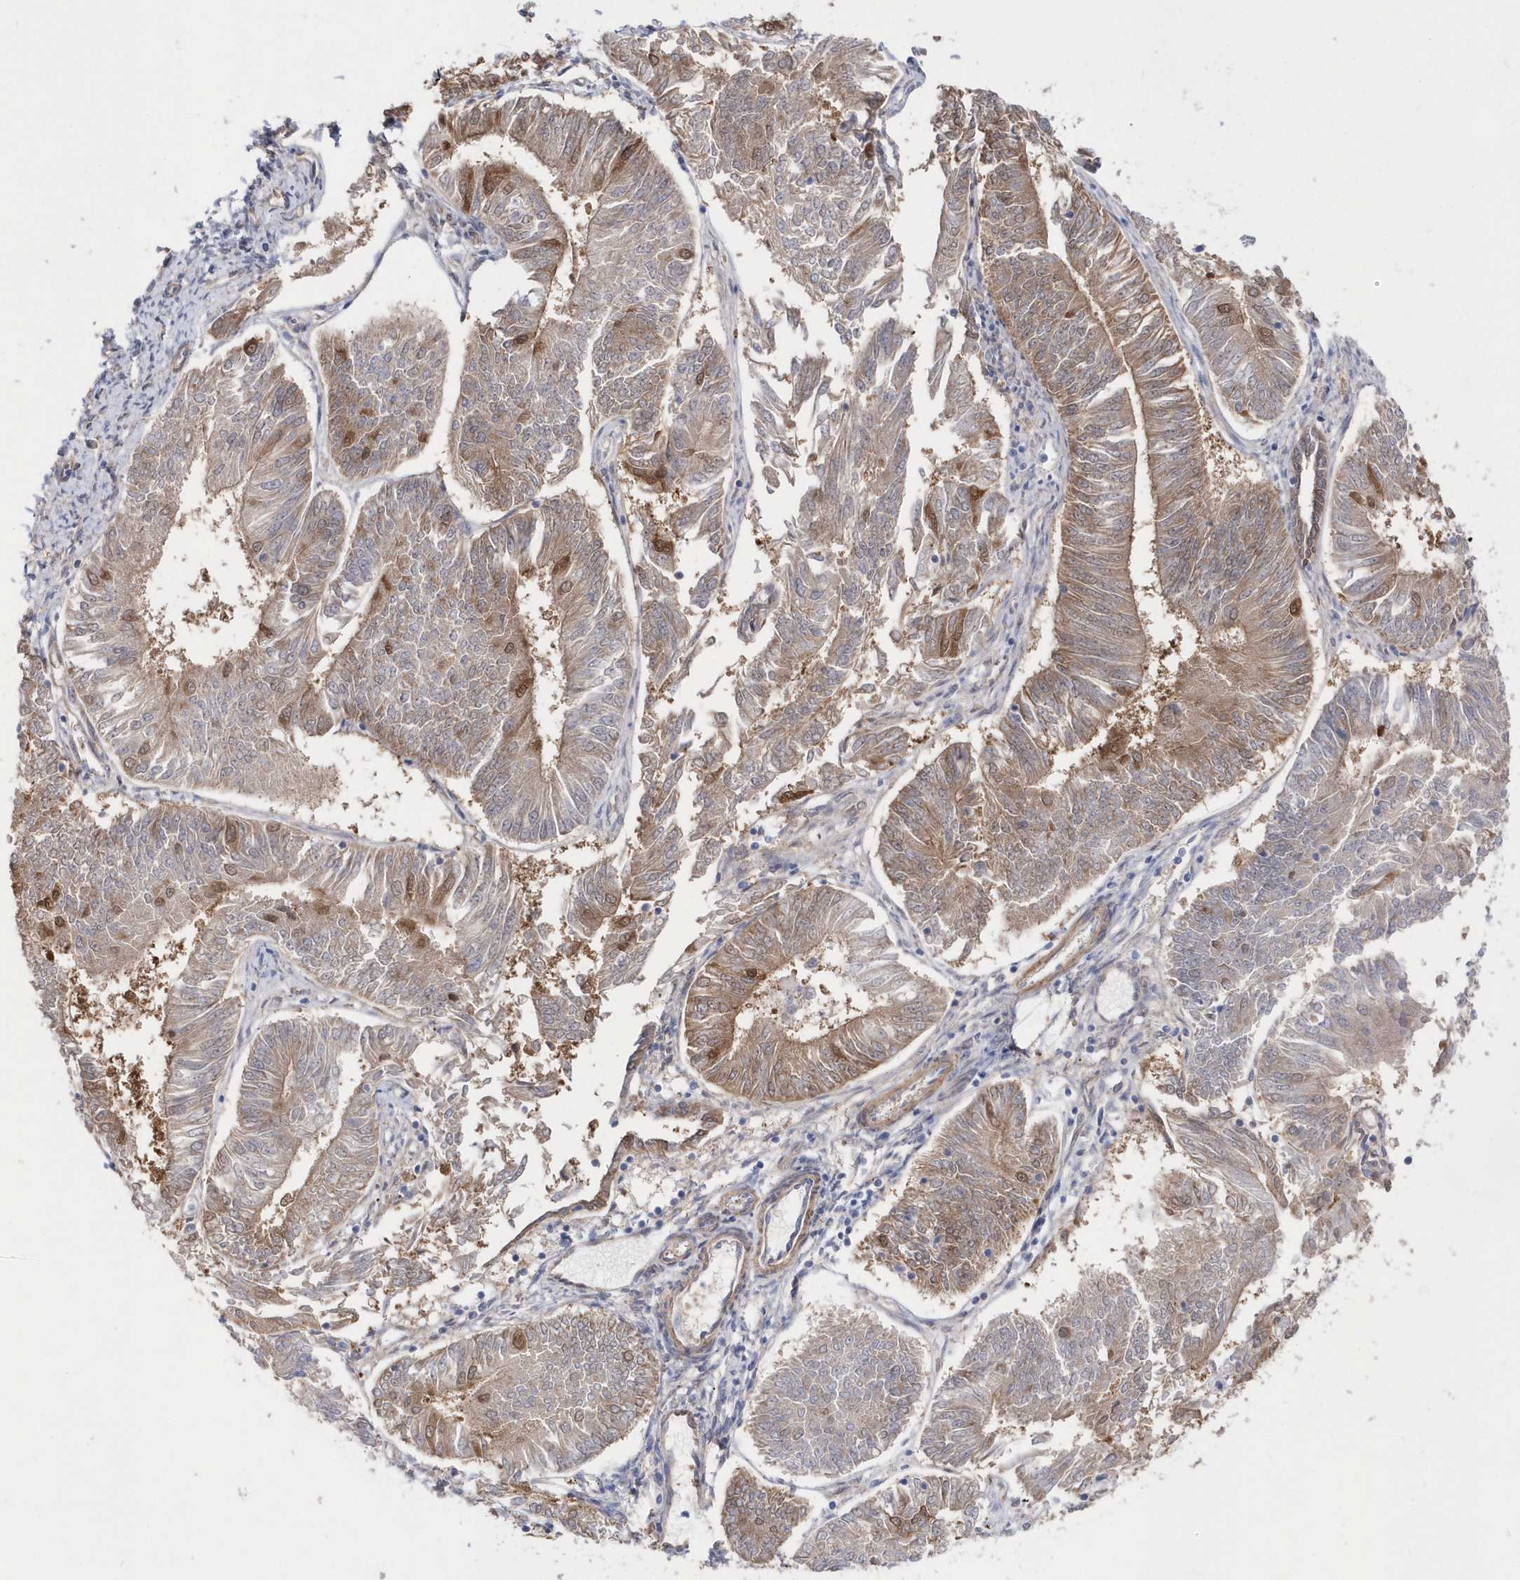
{"staining": {"intensity": "moderate", "quantity": "25%-75%", "location": "cytoplasmic/membranous"}, "tissue": "endometrial cancer", "cell_type": "Tumor cells", "image_type": "cancer", "snomed": [{"axis": "morphology", "description": "Adenocarcinoma, NOS"}, {"axis": "topography", "description": "Endometrium"}], "caption": "This micrograph displays immunohistochemistry staining of endometrial cancer, with medium moderate cytoplasmic/membranous expression in about 25%-75% of tumor cells.", "gene": "BDH2", "patient": {"sex": "female", "age": 58}}